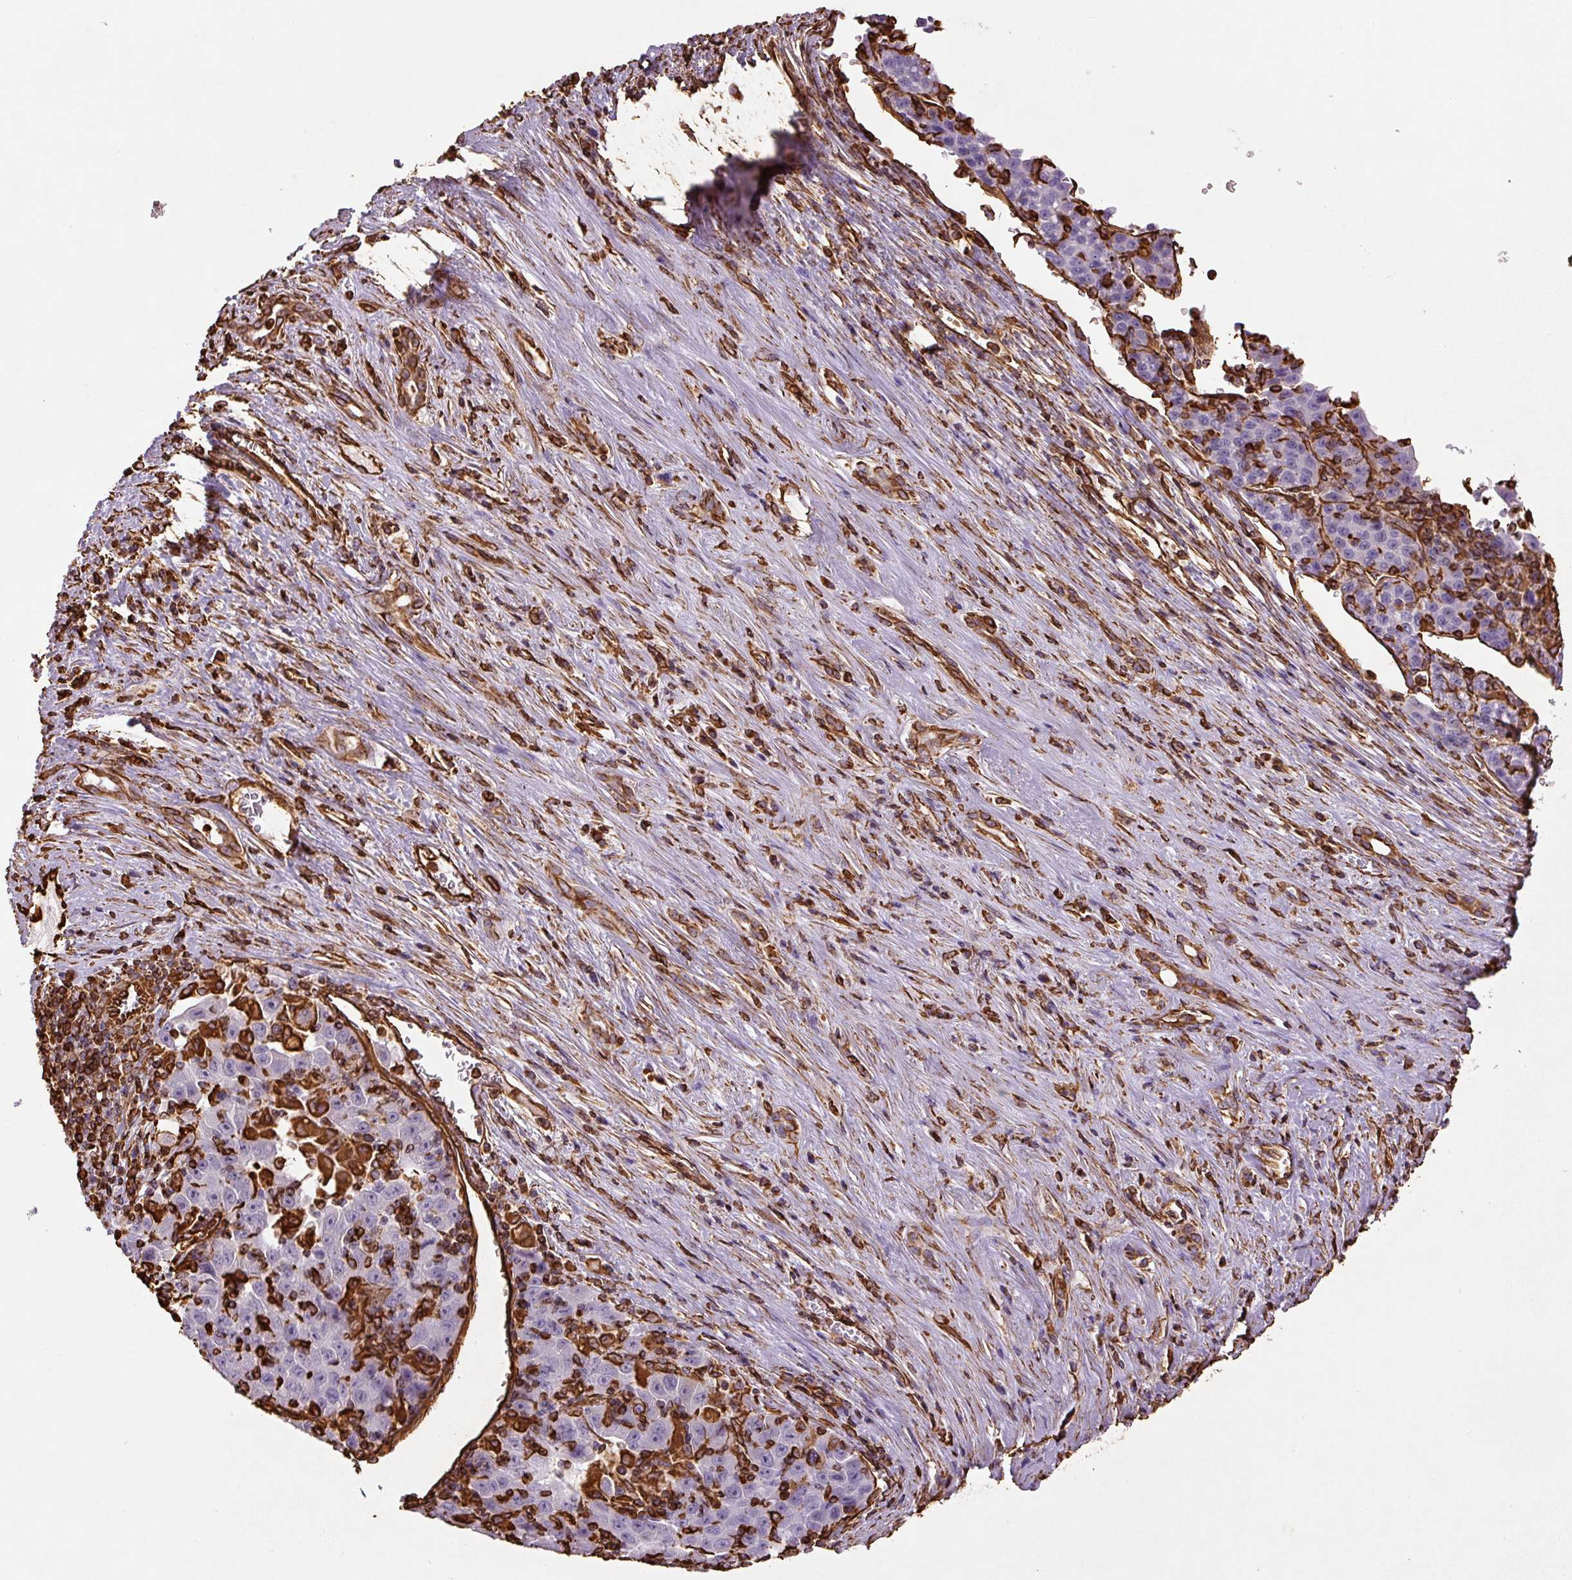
{"staining": {"intensity": "negative", "quantity": "none", "location": "none"}, "tissue": "liver cancer", "cell_type": "Tumor cells", "image_type": "cancer", "snomed": [{"axis": "morphology", "description": "Carcinoma, Hepatocellular, NOS"}, {"axis": "topography", "description": "Liver"}], "caption": "Immunohistochemistry (IHC) image of neoplastic tissue: human liver hepatocellular carcinoma stained with DAB demonstrates no significant protein staining in tumor cells.", "gene": "VIM", "patient": {"sex": "female", "age": 53}}